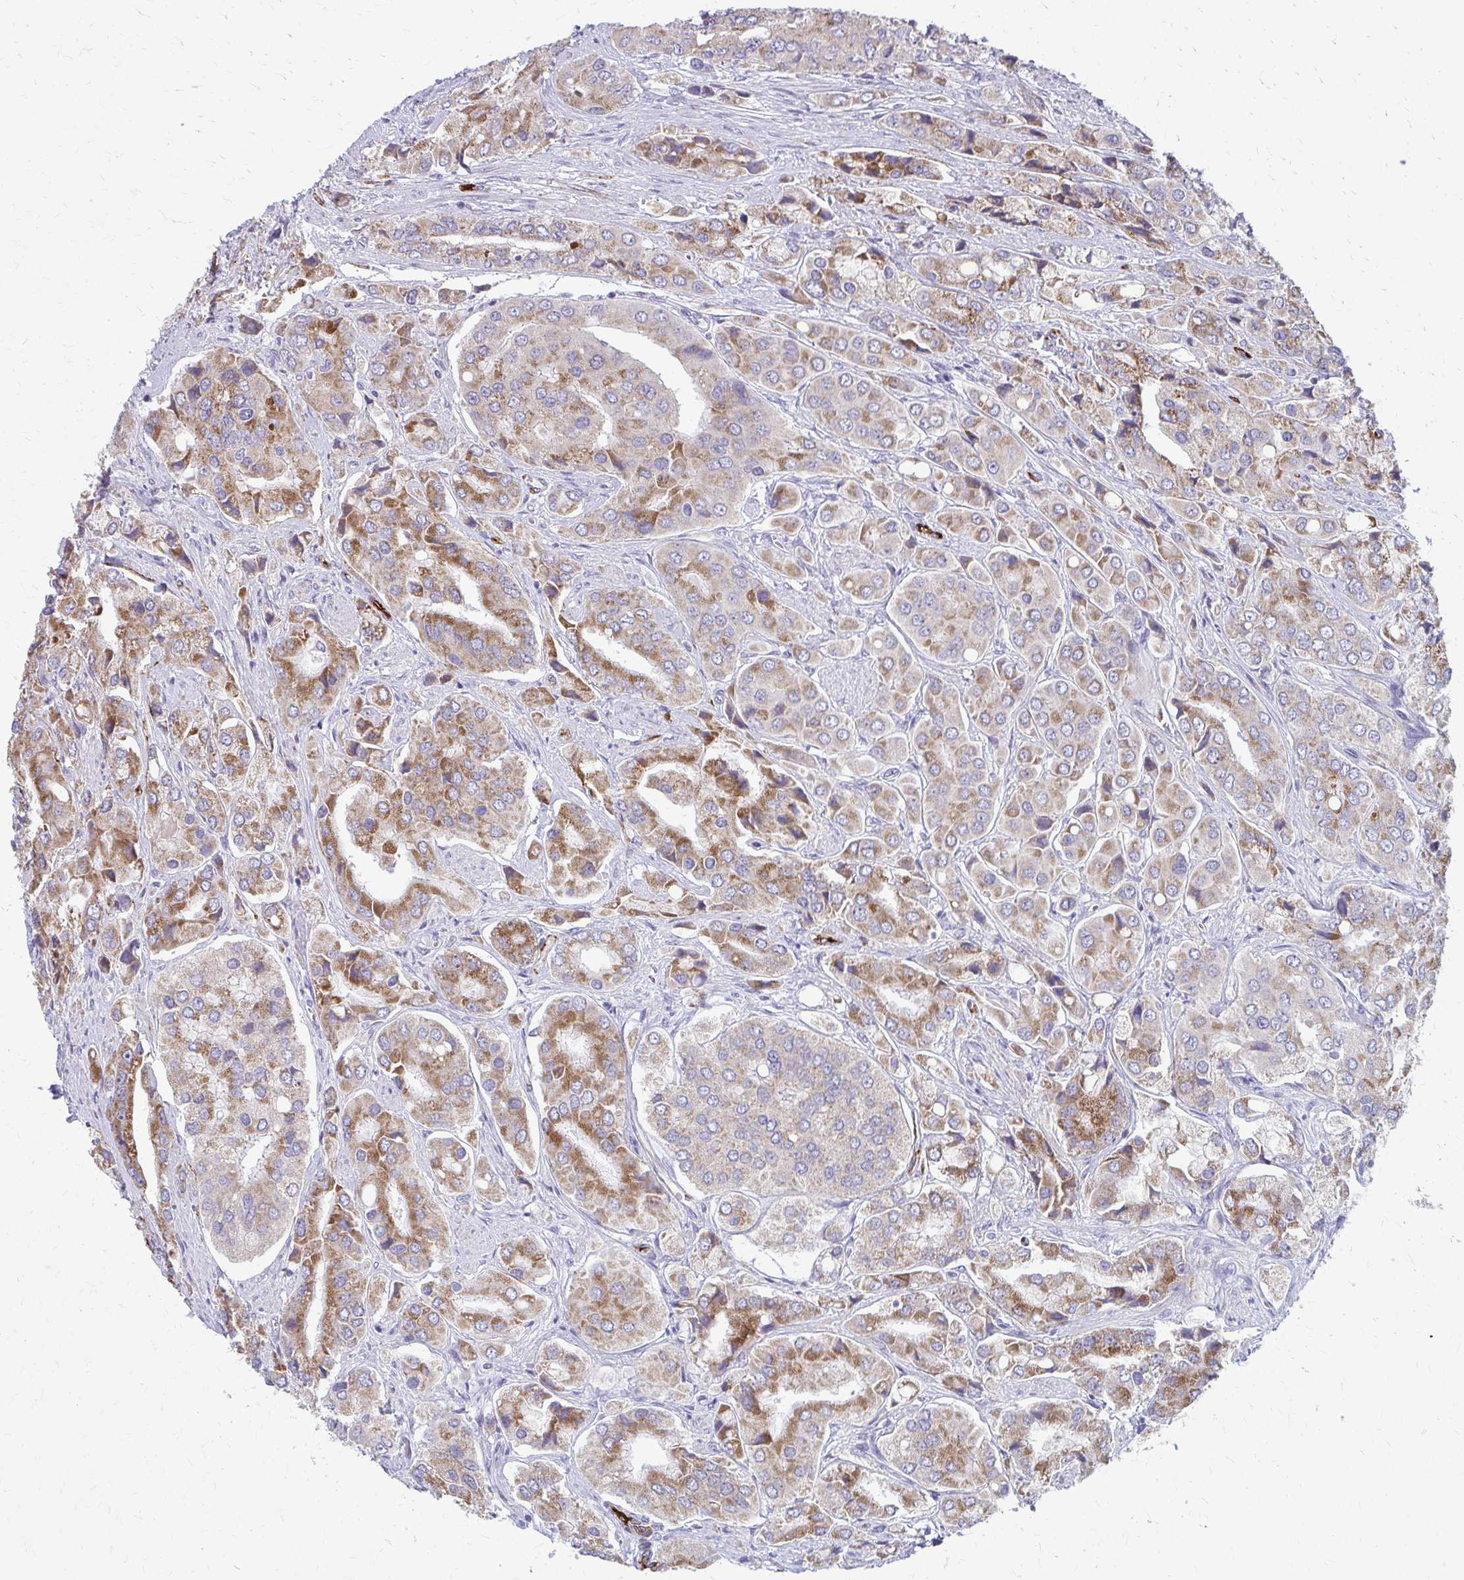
{"staining": {"intensity": "moderate", "quantity": ">75%", "location": "cytoplasmic/membranous"}, "tissue": "prostate cancer", "cell_type": "Tumor cells", "image_type": "cancer", "snomed": [{"axis": "morphology", "description": "Adenocarcinoma, Low grade"}, {"axis": "topography", "description": "Prostate"}], "caption": "Low-grade adenocarcinoma (prostate) stained for a protein demonstrates moderate cytoplasmic/membranous positivity in tumor cells.", "gene": "ADIPOQ", "patient": {"sex": "male", "age": 69}}